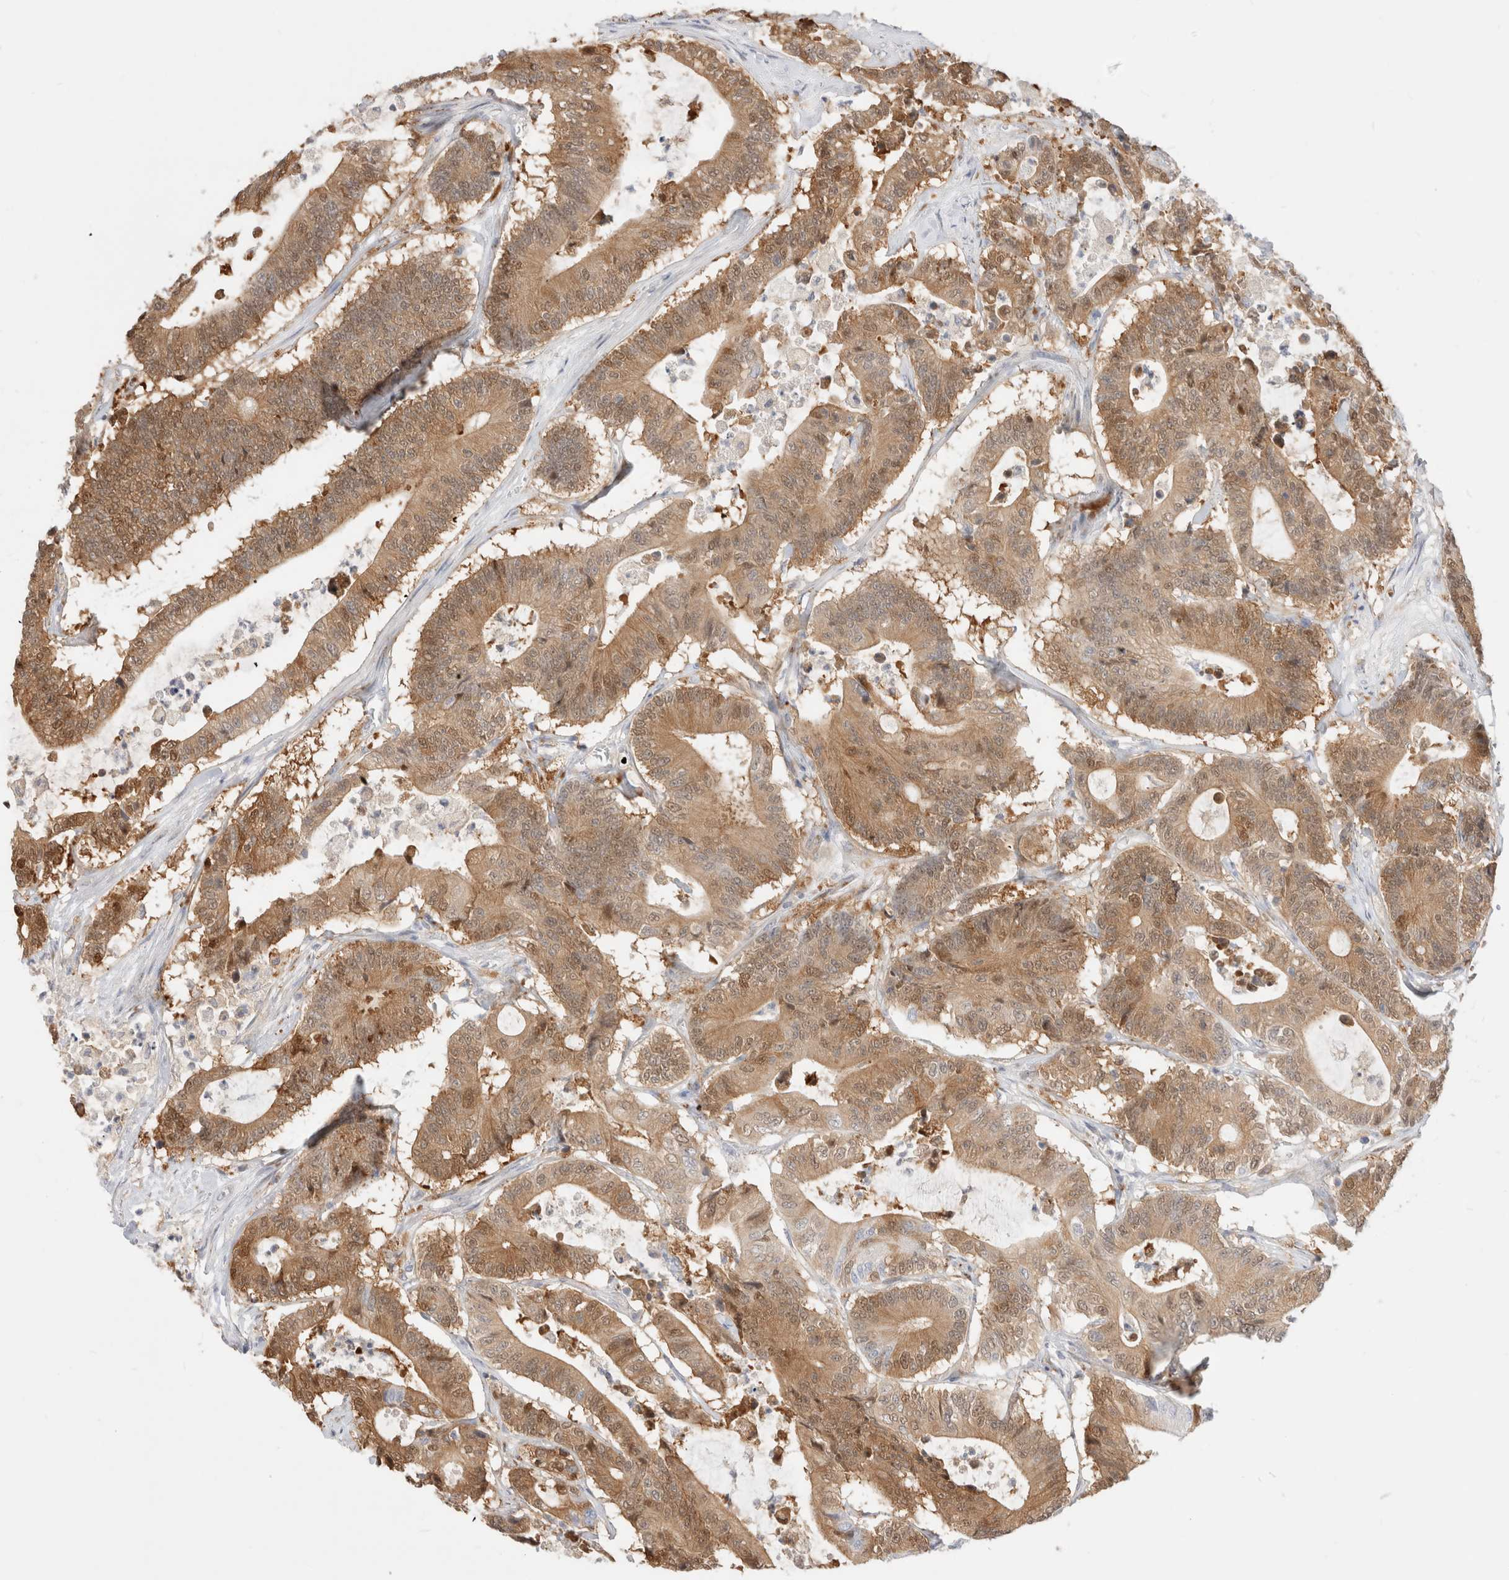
{"staining": {"intensity": "moderate", "quantity": ">75%", "location": "cytoplasmic/membranous"}, "tissue": "colorectal cancer", "cell_type": "Tumor cells", "image_type": "cancer", "snomed": [{"axis": "morphology", "description": "Adenocarcinoma, NOS"}, {"axis": "topography", "description": "Colon"}], "caption": "Immunohistochemistry (IHC) image of neoplastic tissue: human colorectal cancer stained using immunohistochemistry (IHC) displays medium levels of moderate protein expression localized specifically in the cytoplasmic/membranous of tumor cells, appearing as a cytoplasmic/membranous brown color.", "gene": "EFCAB13", "patient": {"sex": "female", "age": 84}}